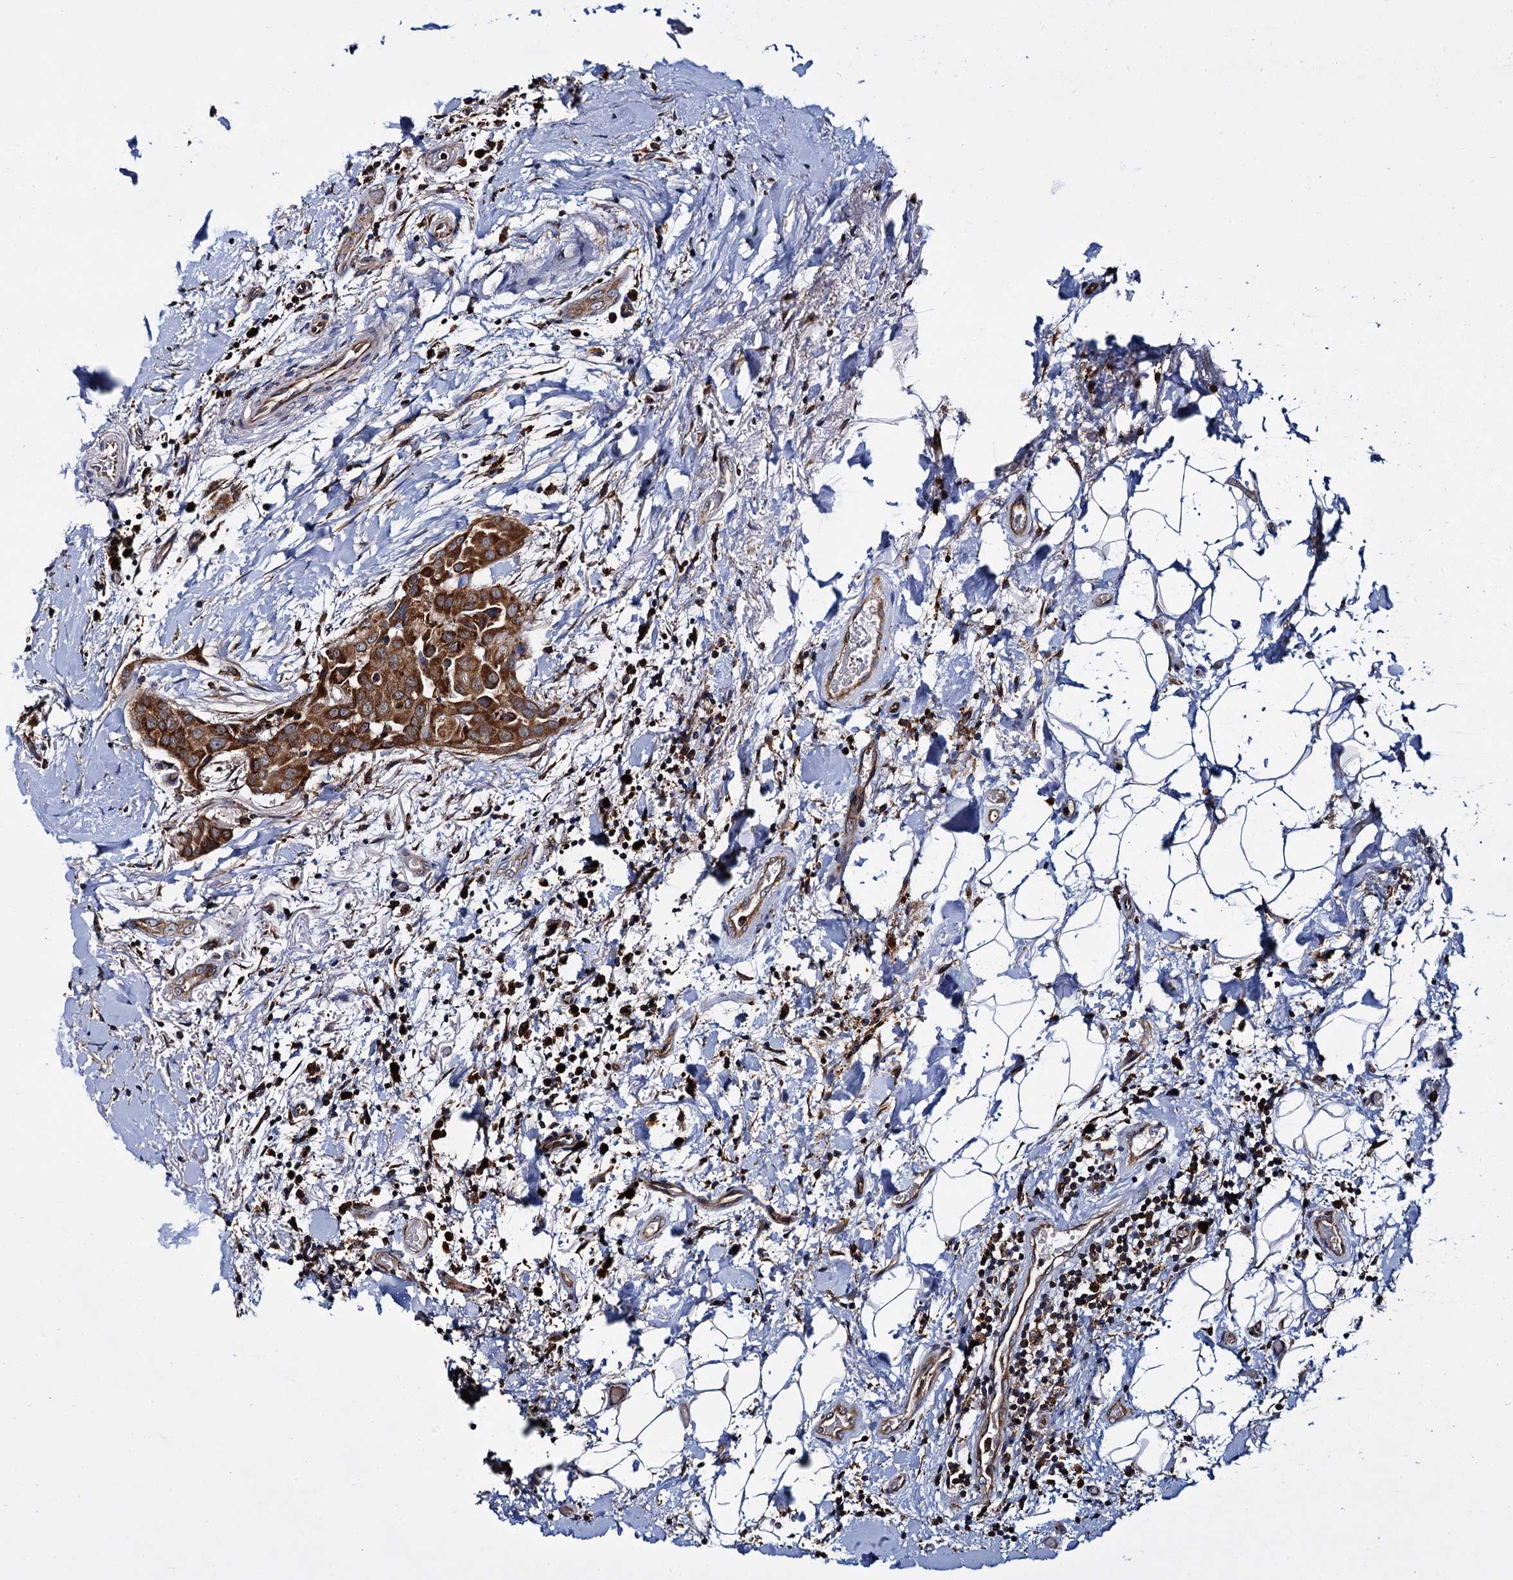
{"staining": {"intensity": "strong", "quantity": ">75%", "location": "cytoplasmic/membranous"}, "tissue": "thyroid cancer", "cell_type": "Tumor cells", "image_type": "cancer", "snomed": [{"axis": "morphology", "description": "Papillary adenocarcinoma, NOS"}, {"axis": "topography", "description": "Thyroid gland"}], "caption": "Immunohistochemical staining of human papillary adenocarcinoma (thyroid) shows high levels of strong cytoplasmic/membranous protein staining in approximately >75% of tumor cells.", "gene": "UFM1", "patient": {"sex": "male", "age": 33}}